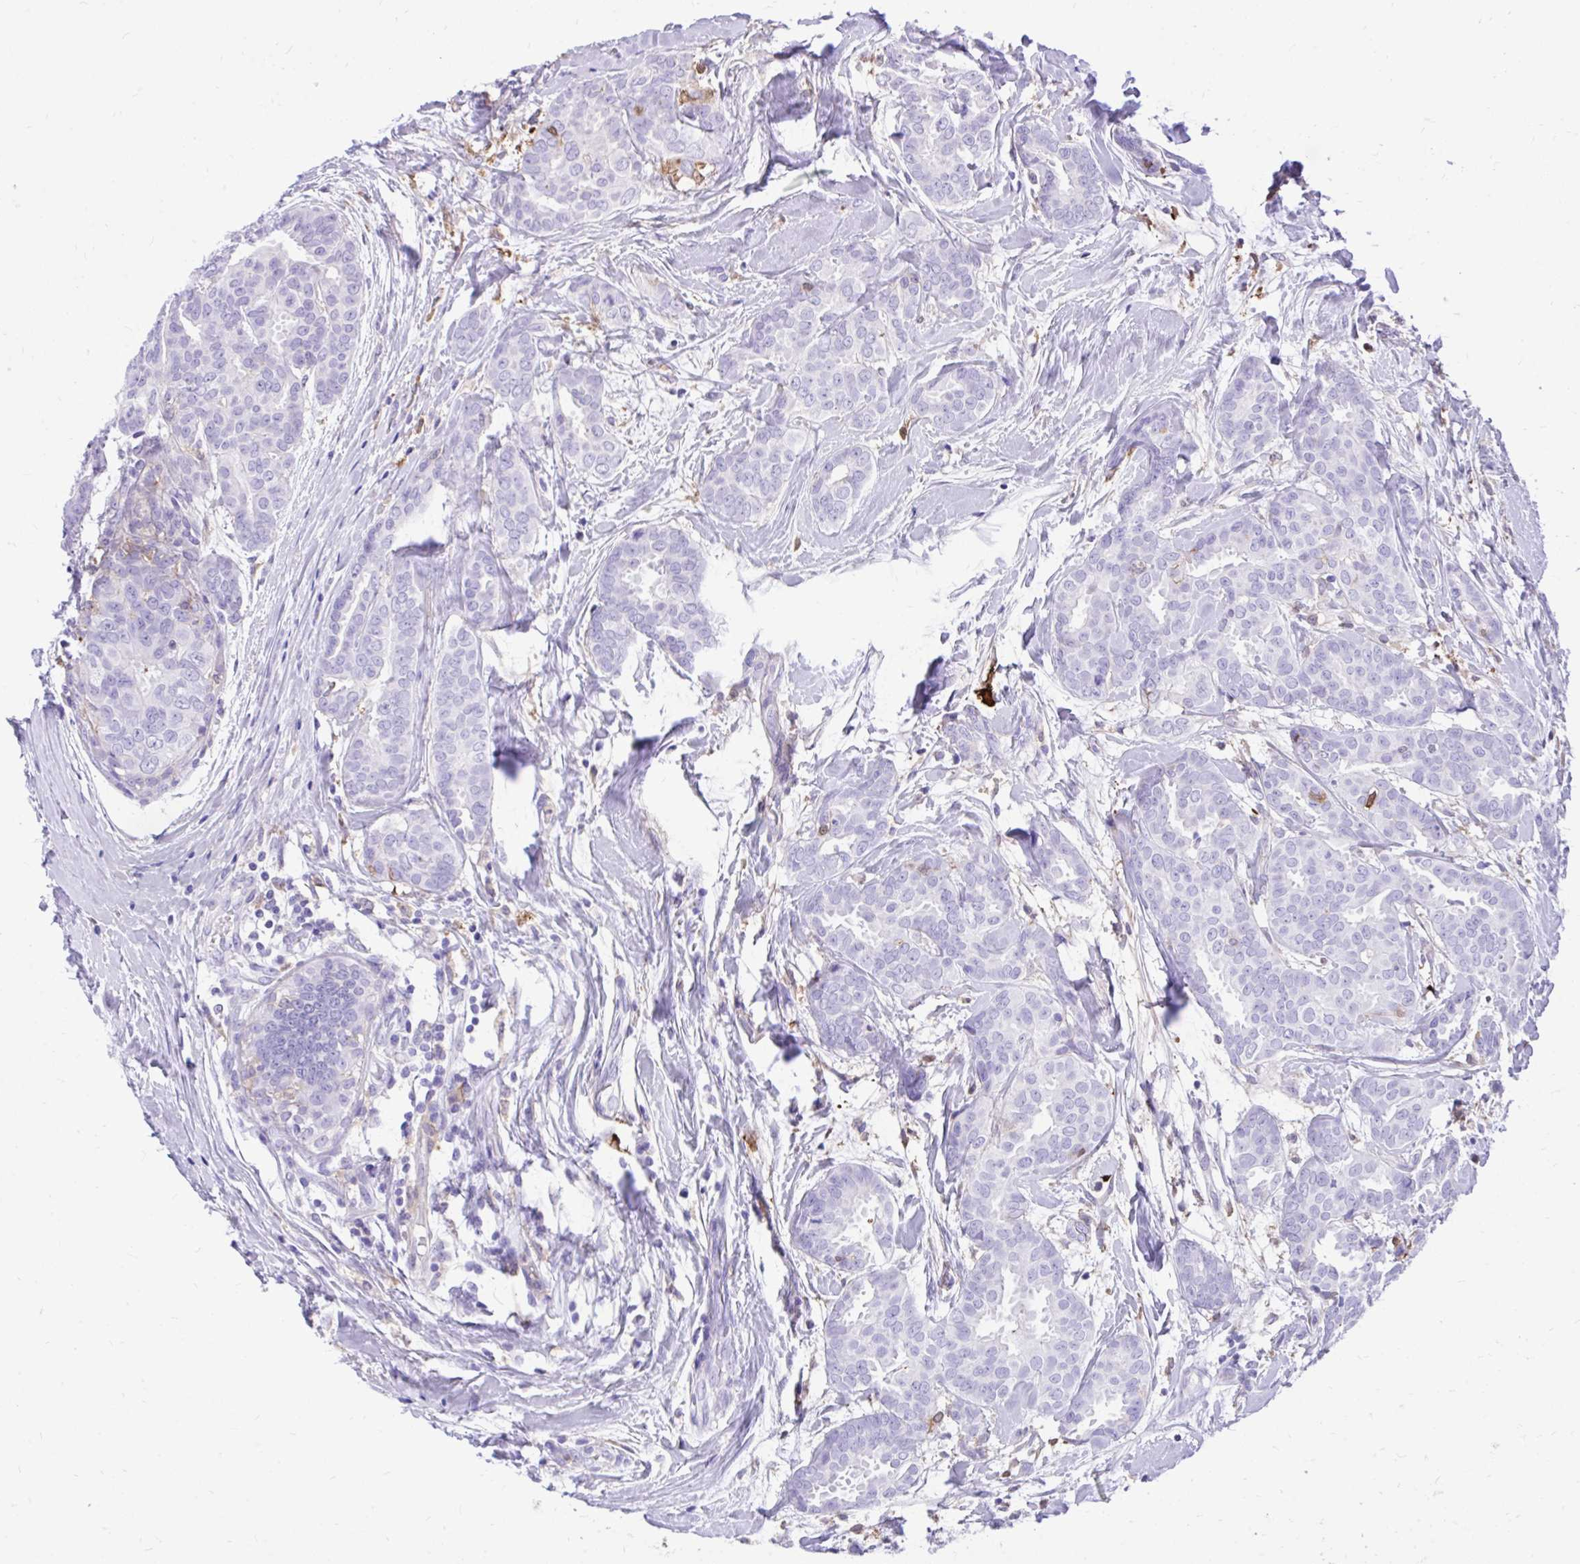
{"staining": {"intensity": "negative", "quantity": "none", "location": "none"}, "tissue": "breast cancer", "cell_type": "Tumor cells", "image_type": "cancer", "snomed": [{"axis": "morphology", "description": "Duct carcinoma"}, {"axis": "topography", "description": "Breast"}], "caption": "The image displays no staining of tumor cells in infiltrating ductal carcinoma (breast). (DAB (3,3'-diaminobenzidine) IHC with hematoxylin counter stain).", "gene": "TLR7", "patient": {"sex": "female", "age": 45}}